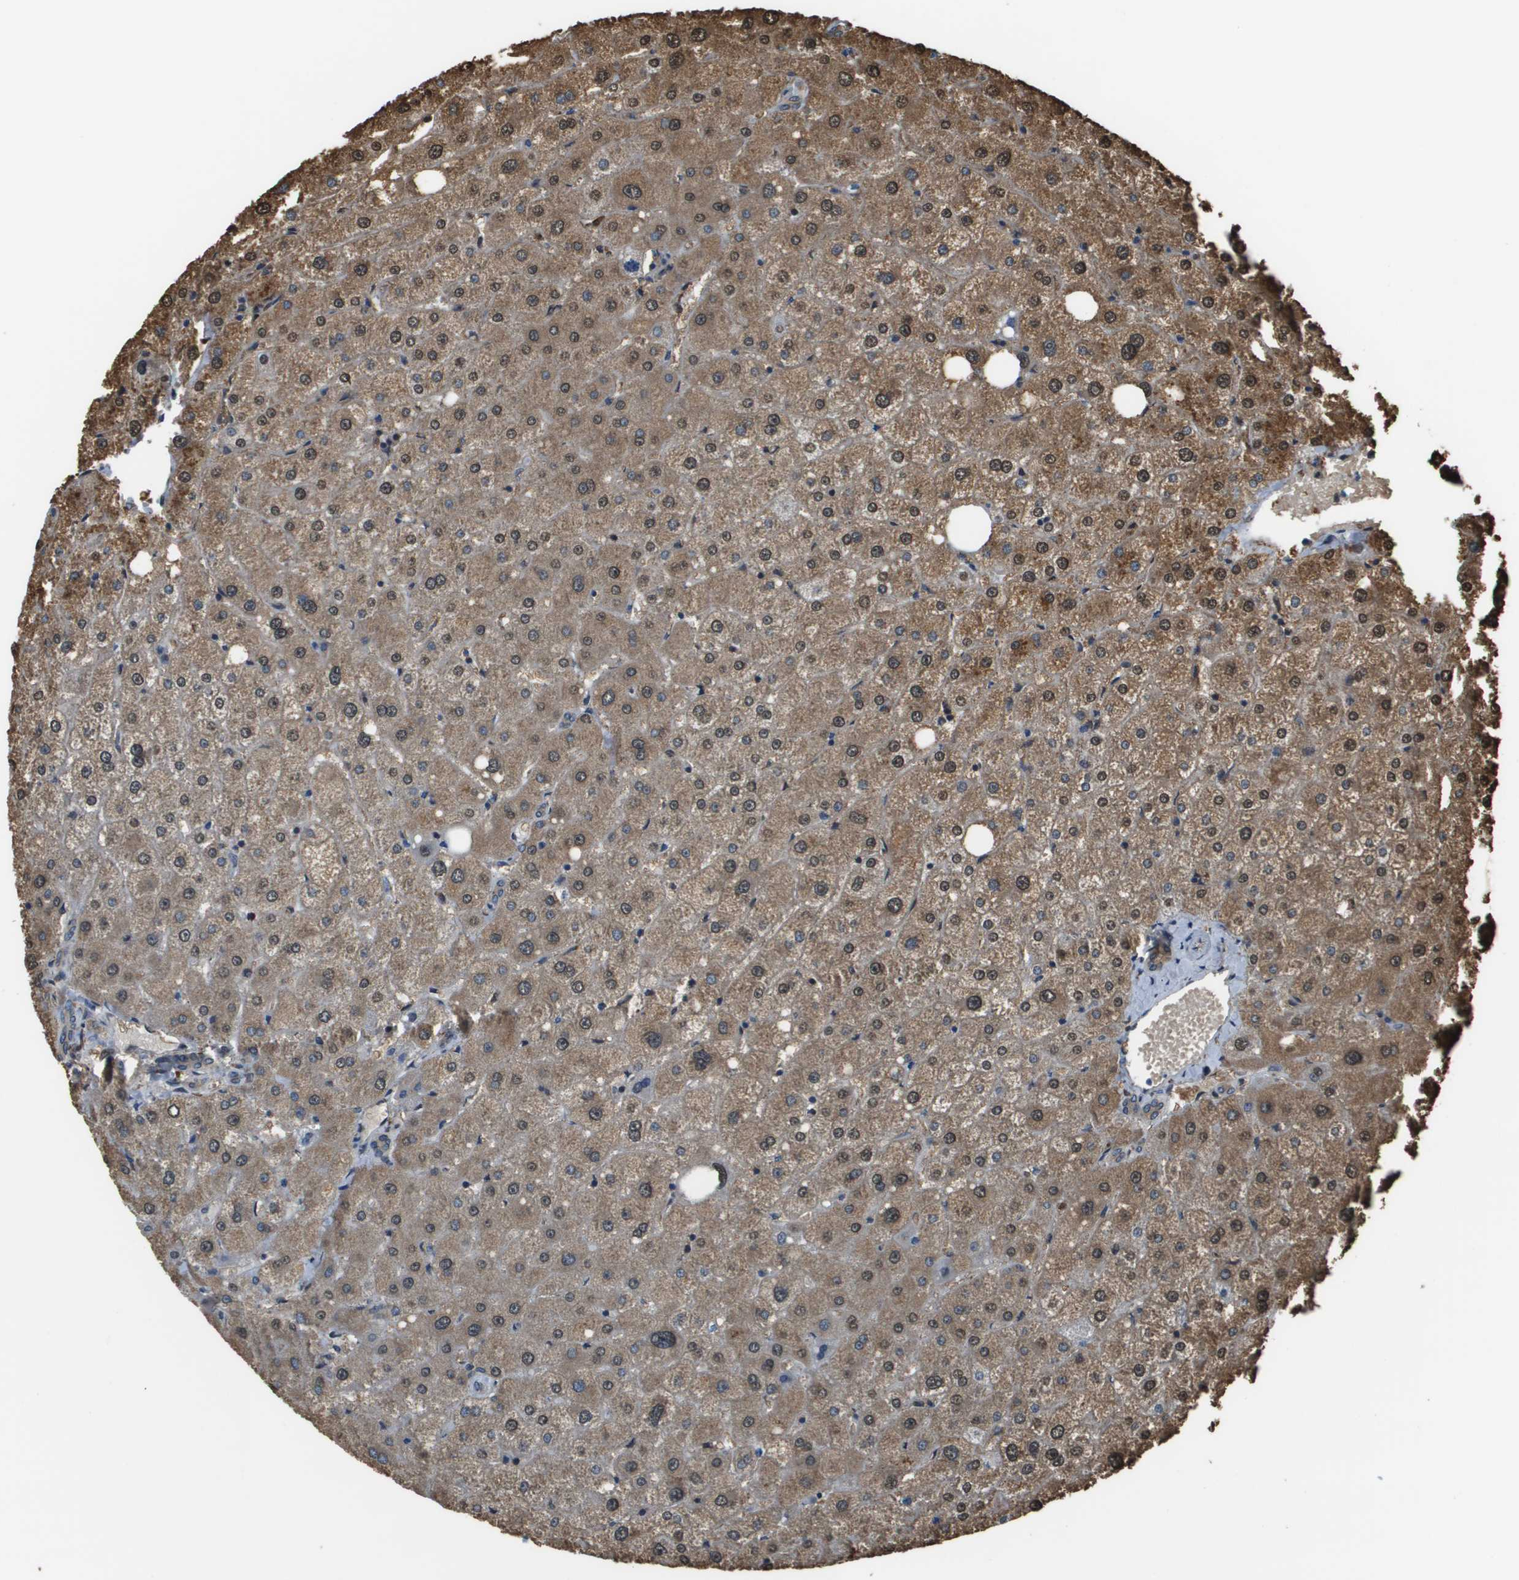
{"staining": {"intensity": "moderate", "quantity": ">75%", "location": "cytoplasmic/membranous"}, "tissue": "liver", "cell_type": "Cholangiocytes", "image_type": "normal", "snomed": [{"axis": "morphology", "description": "Normal tissue, NOS"}, {"axis": "topography", "description": "Liver"}], "caption": "Normal liver was stained to show a protein in brown. There is medium levels of moderate cytoplasmic/membranous staining in about >75% of cholangiocytes. Using DAB (3,3'-diaminobenzidine) (brown) and hematoxylin (blue) stains, captured at high magnification using brightfield microscopy.", "gene": "SEC62", "patient": {"sex": "male", "age": 73}}